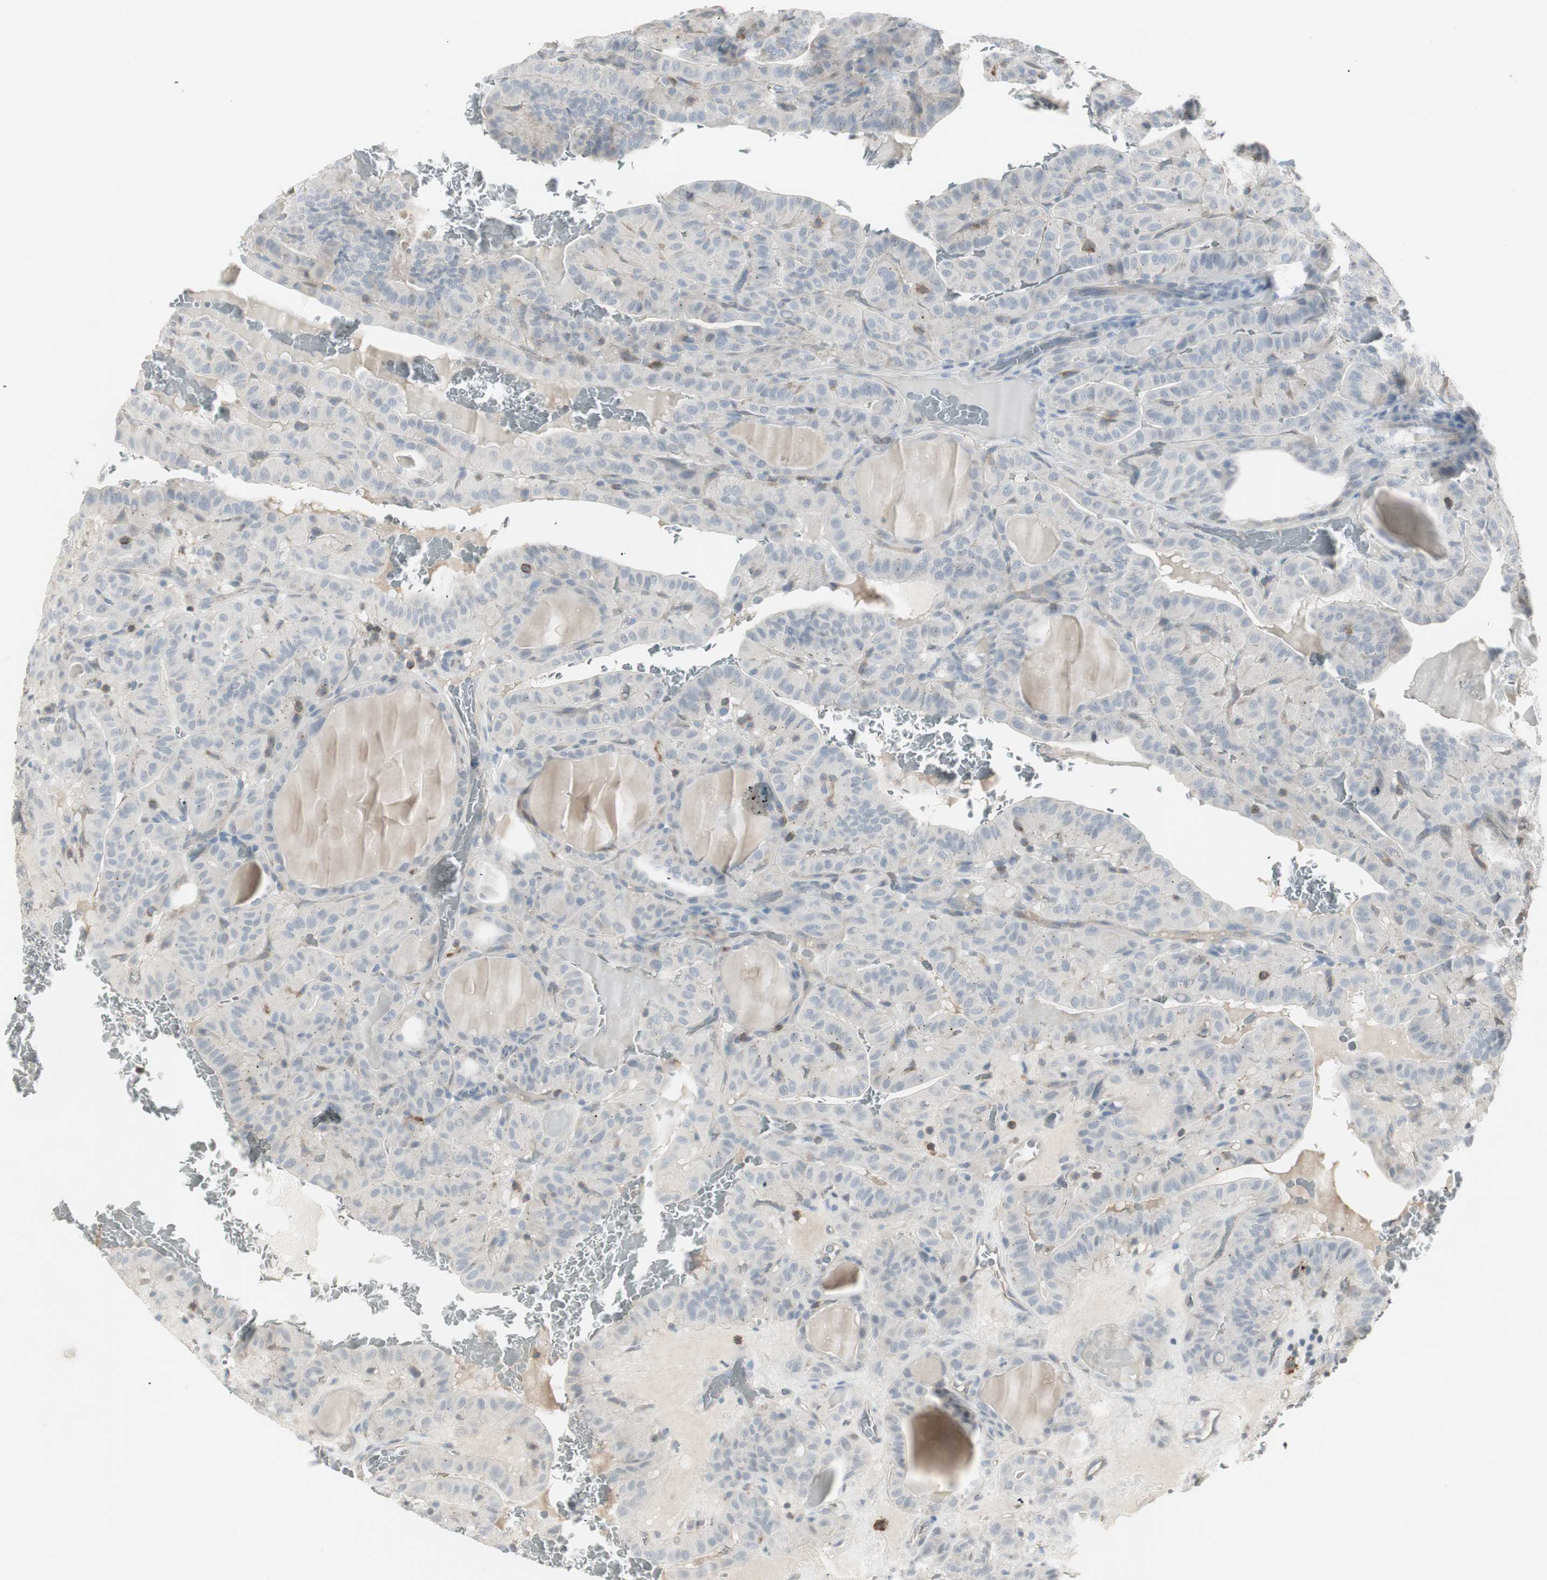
{"staining": {"intensity": "negative", "quantity": "none", "location": "none"}, "tissue": "thyroid cancer", "cell_type": "Tumor cells", "image_type": "cancer", "snomed": [{"axis": "morphology", "description": "Papillary adenocarcinoma, NOS"}, {"axis": "topography", "description": "Thyroid gland"}], "caption": "The immunohistochemistry (IHC) histopathology image has no significant staining in tumor cells of papillary adenocarcinoma (thyroid) tissue. The staining was performed using DAB to visualize the protein expression in brown, while the nuclei were stained in blue with hematoxylin (Magnification: 20x).", "gene": "MAP4K4", "patient": {"sex": "male", "age": 77}}